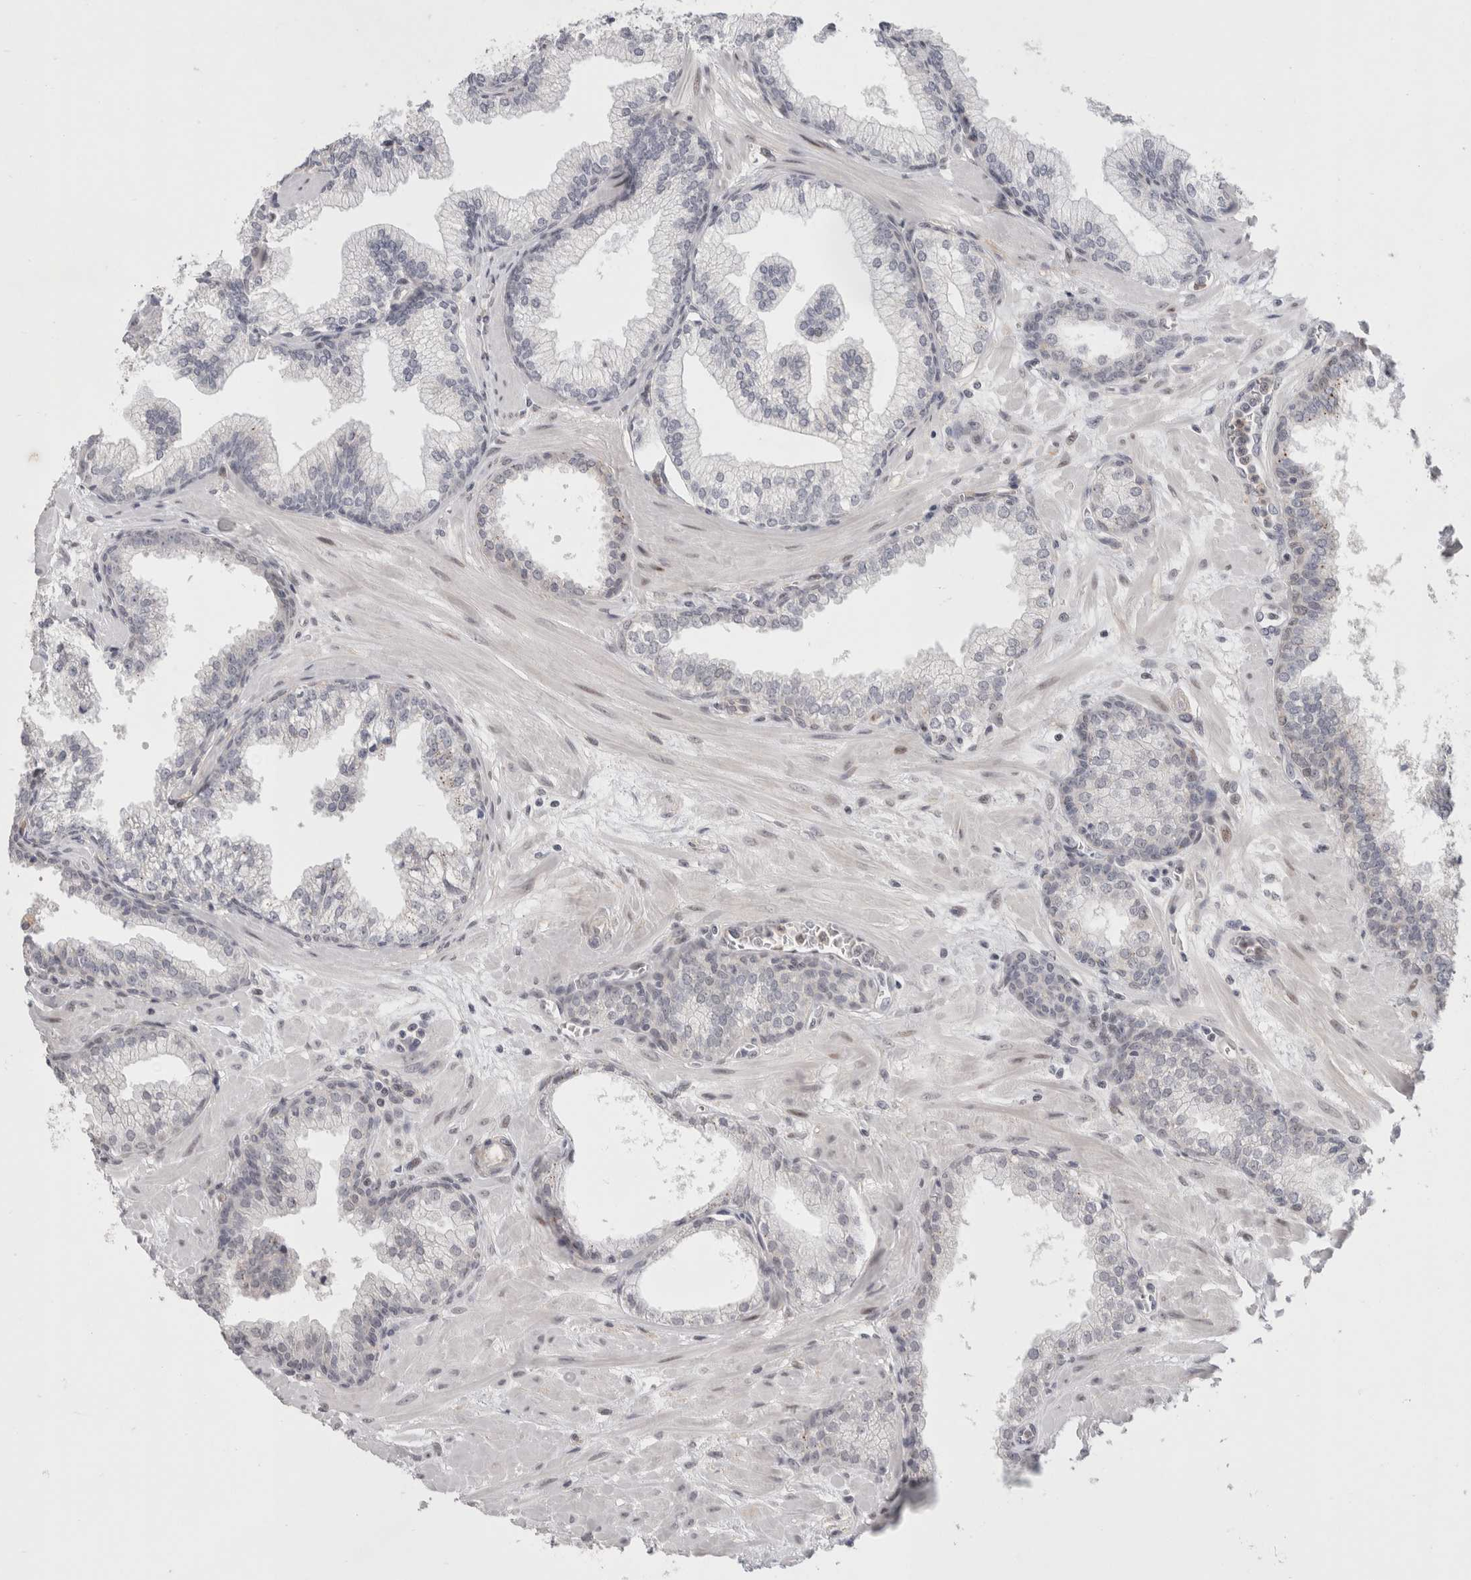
{"staining": {"intensity": "moderate", "quantity": "<25%", "location": "nuclear"}, "tissue": "prostate", "cell_type": "Glandular cells", "image_type": "normal", "snomed": [{"axis": "morphology", "description": "Normal tissue, NOS"}, {"axis": "morphology", "description": "Urothelial carcinoma, Low grade"}, {"axis": "topography", "description": "Urinary bladder"}, {"axis": "topography", "description": "Prostate"}], "caption": "Glandular cells show low levels of moderate nuclear positivity in about <25% of cells in normal prostate.", "gene": "SENP6", "patient": {"sex": "male", "age": 60}}